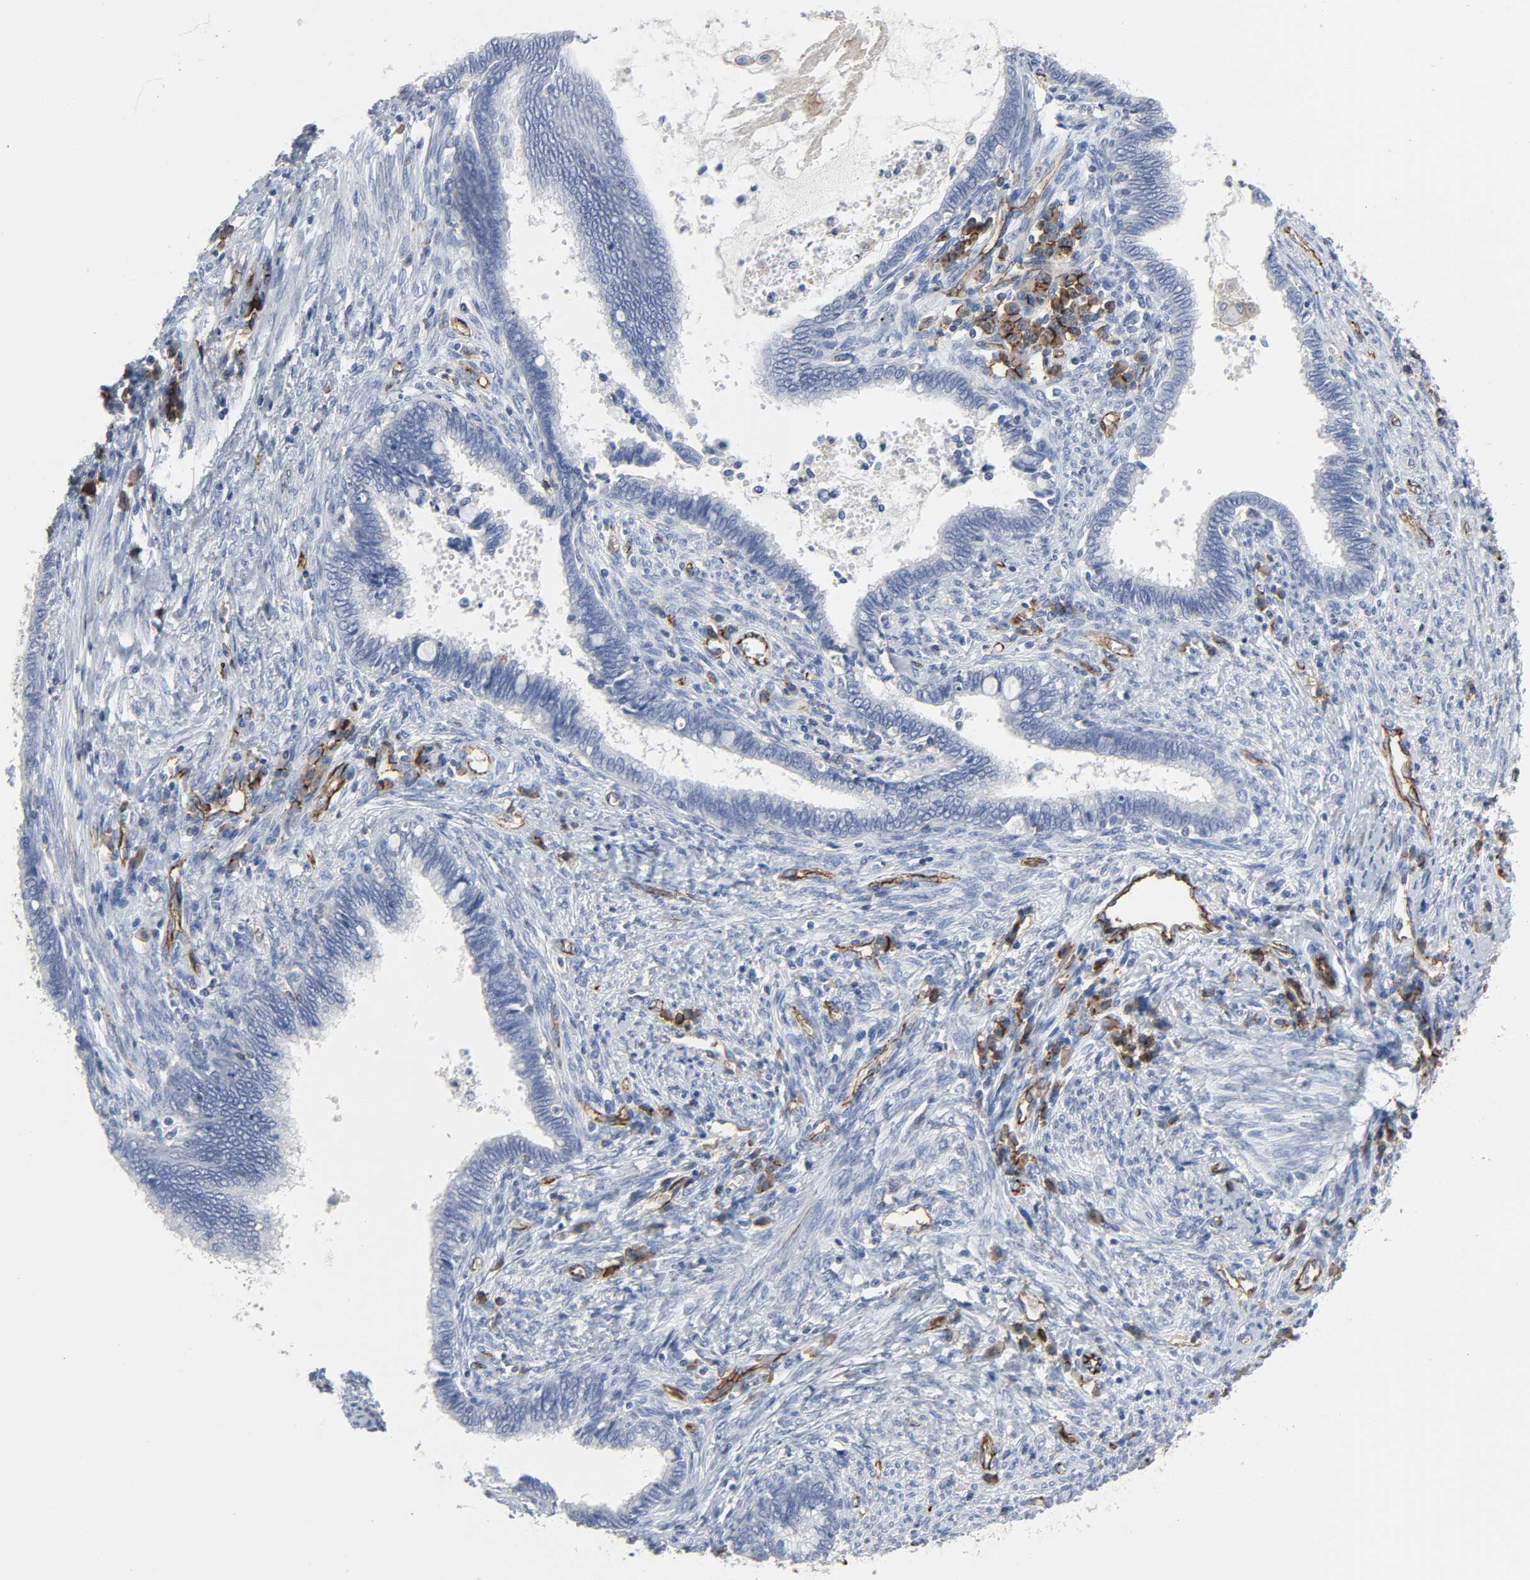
{"staining": {"intensity": "negative", "quantity": "none", "location": "none"}, "tissue": "cervical cancer", "cell_type": "Tumor cells", "image_type": "cancer", "snomed": [{"axis": "morphology", "description": "Adenocarcinoma, NOS"}, {"axis": "topography", "description": "Cervix"}], "caption": "This is an immunohistochemistry (IHC) histopathology image of cervical cancer. There is no staining in tumor cells.", "gene": "PECAM1", "patient": {"sex": "female", "age": 44}}